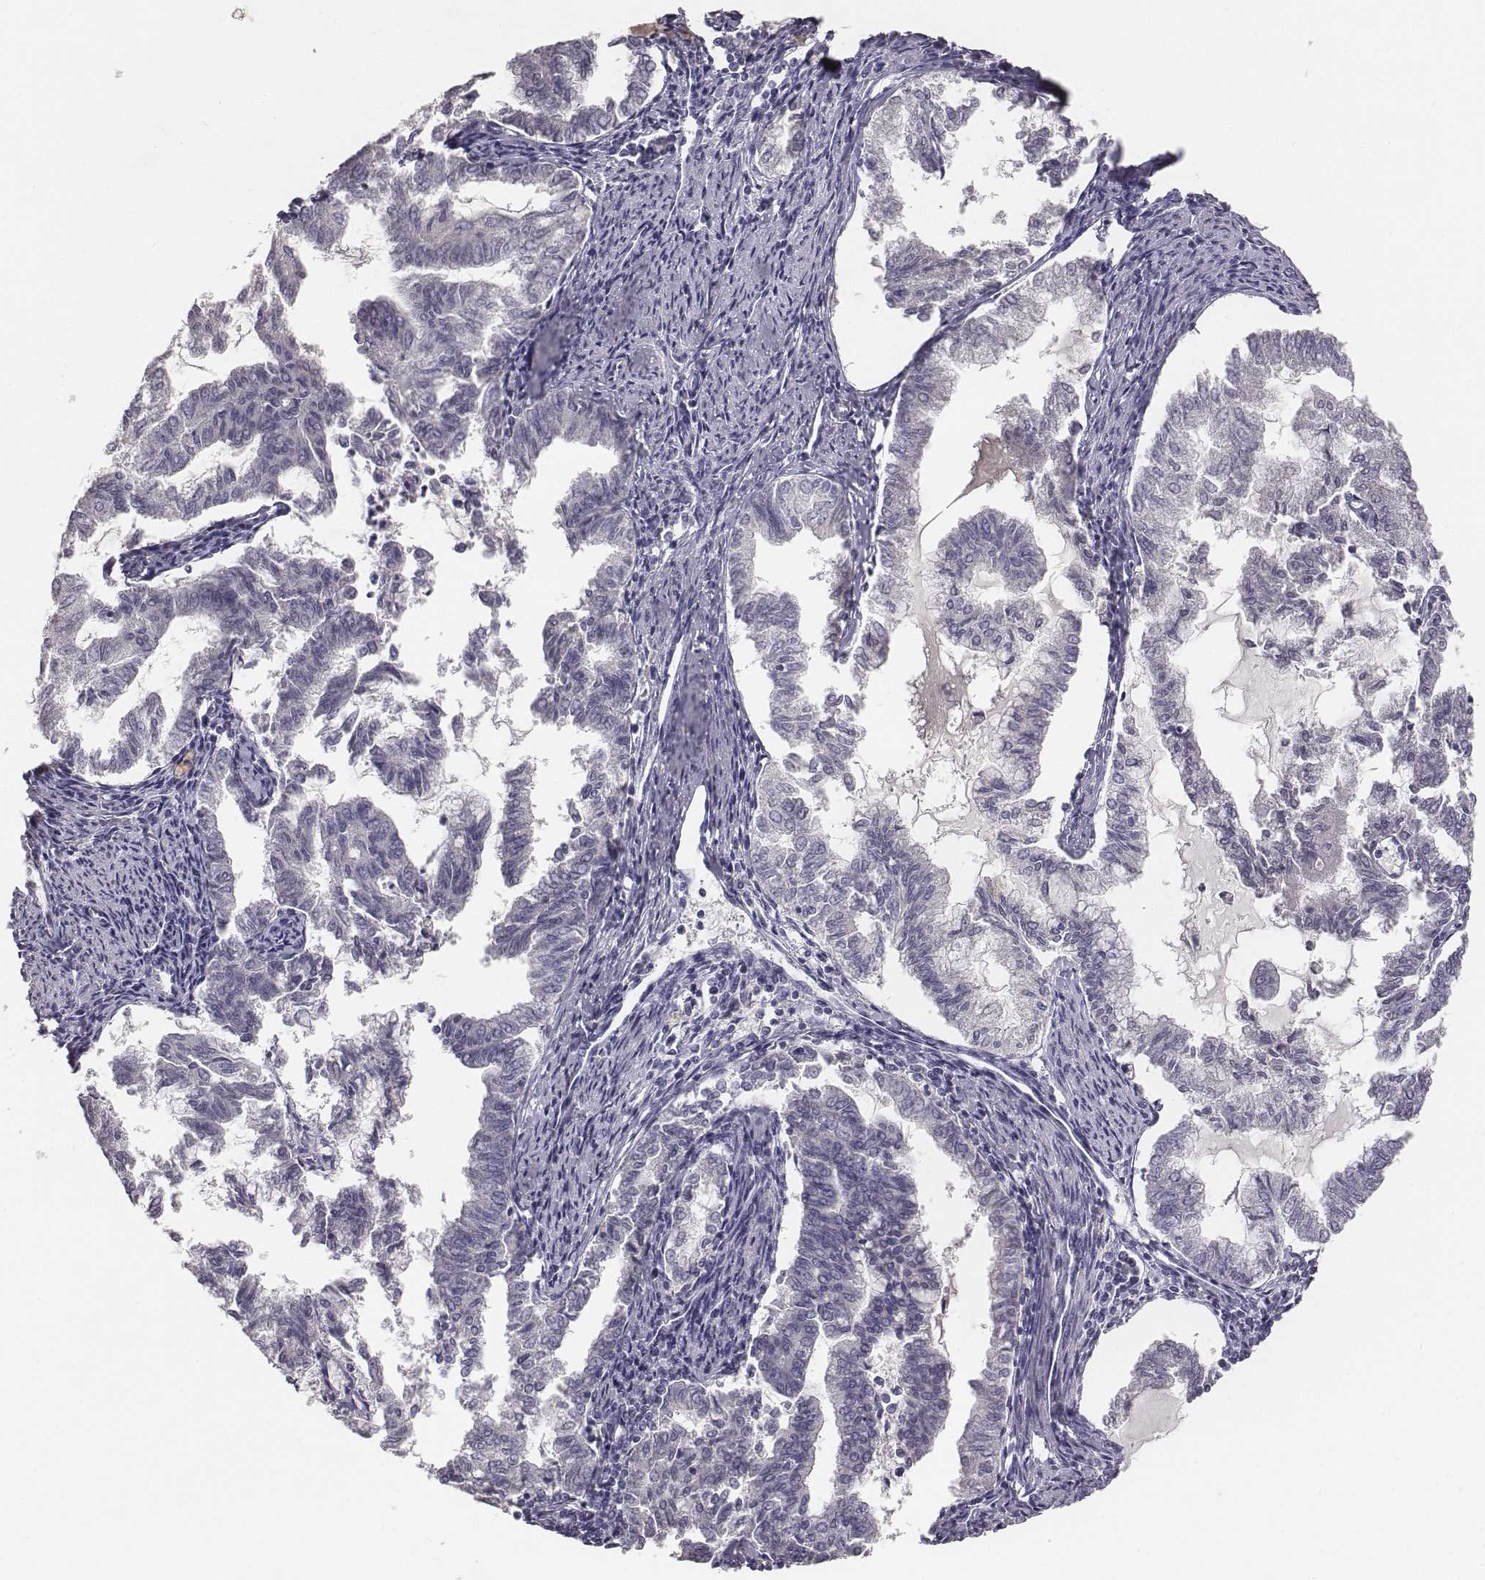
{"staining": {"intensity": "negative", "quantity": "none", "location": "none"}, "tissue": "endometrial cancer", "cell_type": "Tumor cells", "image_type": "cancer", "snomed": [{"axis": "morphology", "description": "Adenocarcinoma, NOS"}, {"axis": "topography", "description": "Endometrium"}], "caption": "Immunohistochemistry photomicrograph of neoplastic tissue: endometrial cancer stained with DAB (3,3'-diaminobenzidine) shows no significant protein expression in tumor cells.", "gene": "MYH6", "patient": {"sex": "female", "age": 79}}